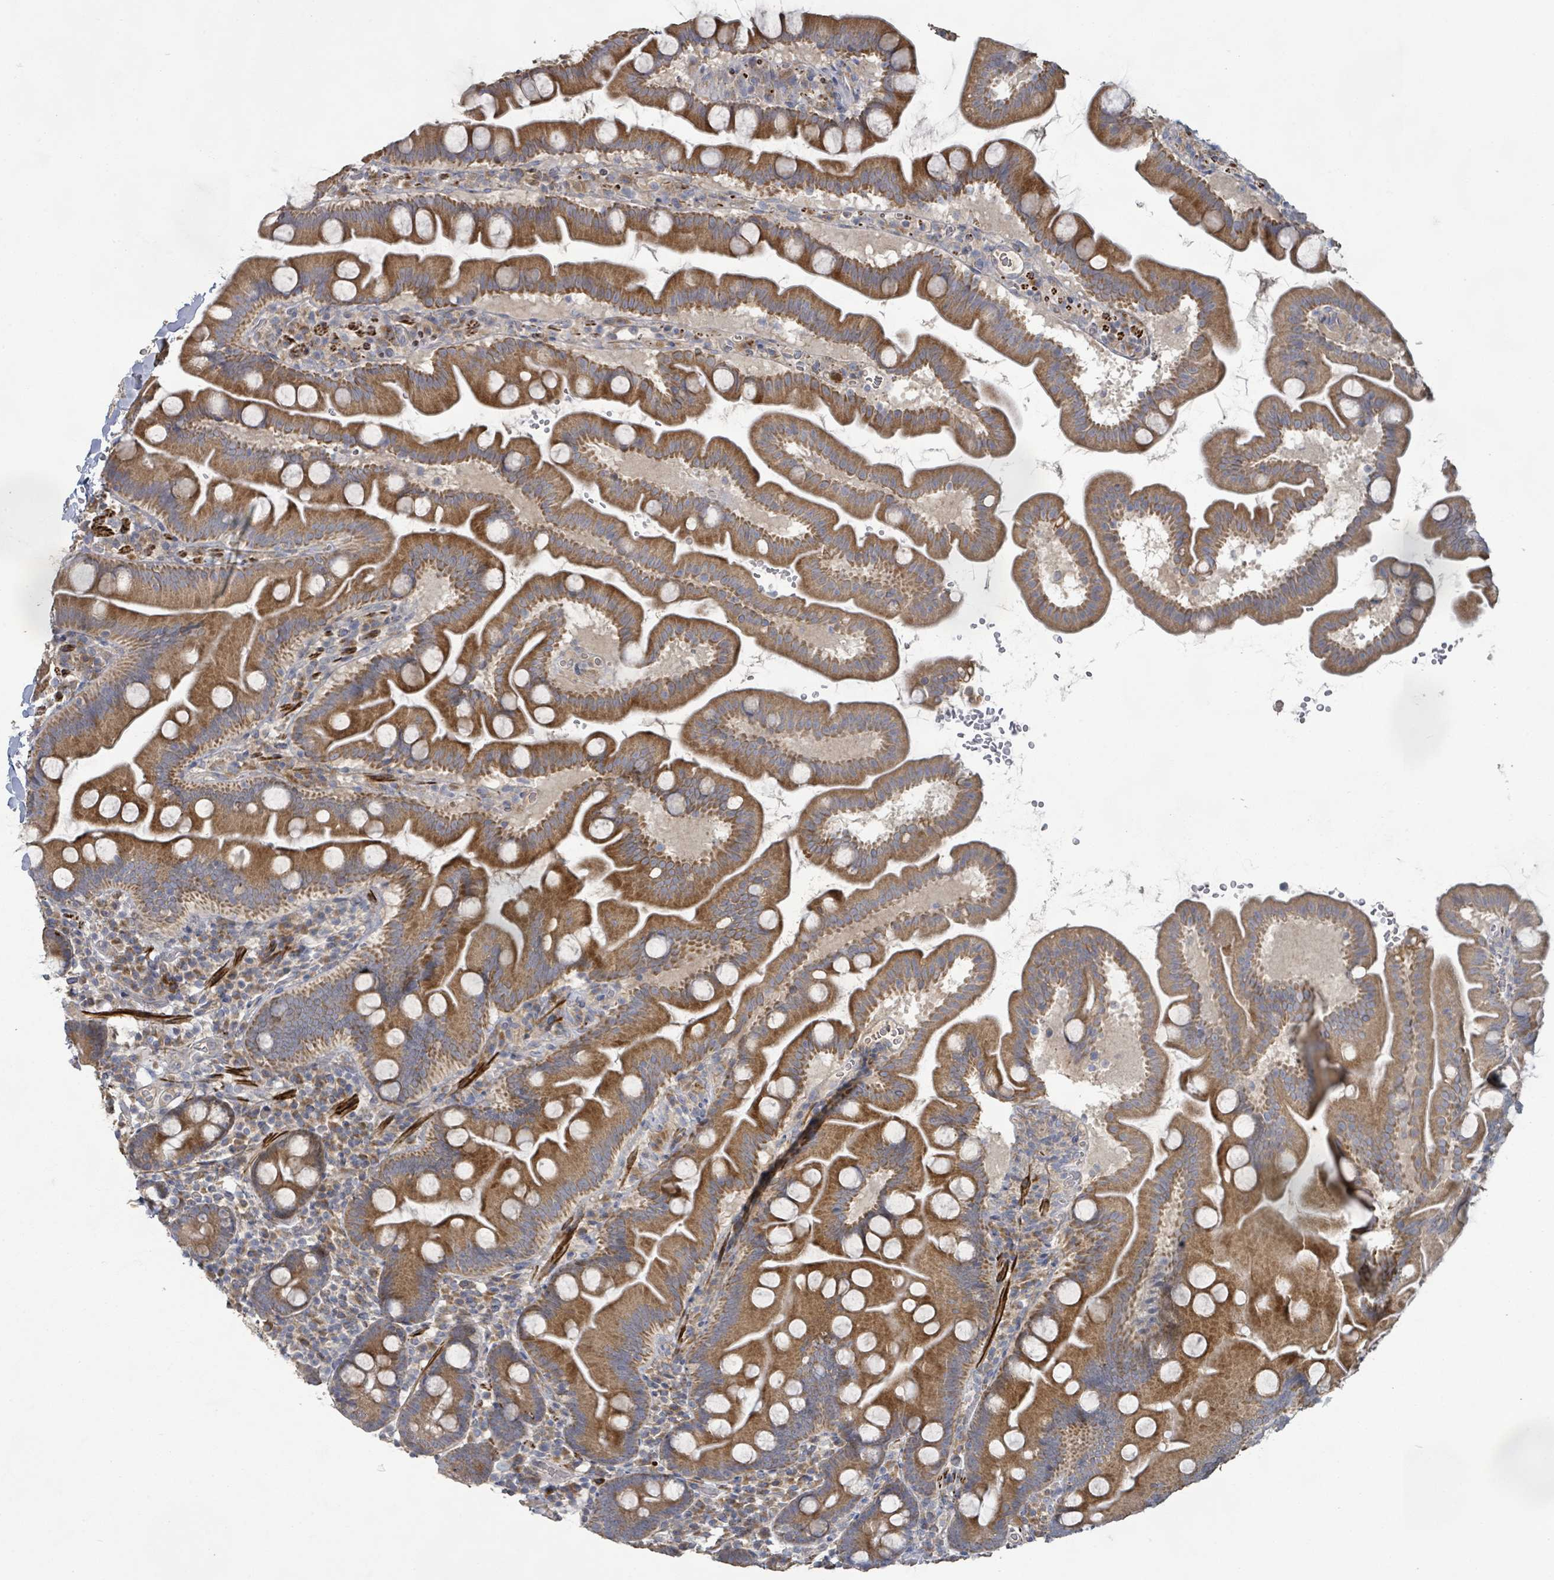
{"staining": {"intensity": "strong", "quantity": ">75%", "location": "cytoplasmic/membranous"}, "tissue": "small intestine", "cell_type": "Glandular cells", "image_type": "normal", "snomed": [{"axis": "morphology", "description": "Normal tissue, NOS"}, {"axis": "topography", "description": "Small intestine"}], "caption": "Immunohistochemistry (DAB (3,3'-diaminobenzidine)) staining of unremarkable small intestine demonstrates strong cytoplasmic/membranous protein expression in approximately >75% of glandular cells.", "gene": "KCNS2", "patient": {"sex": "female", "age": 68}}